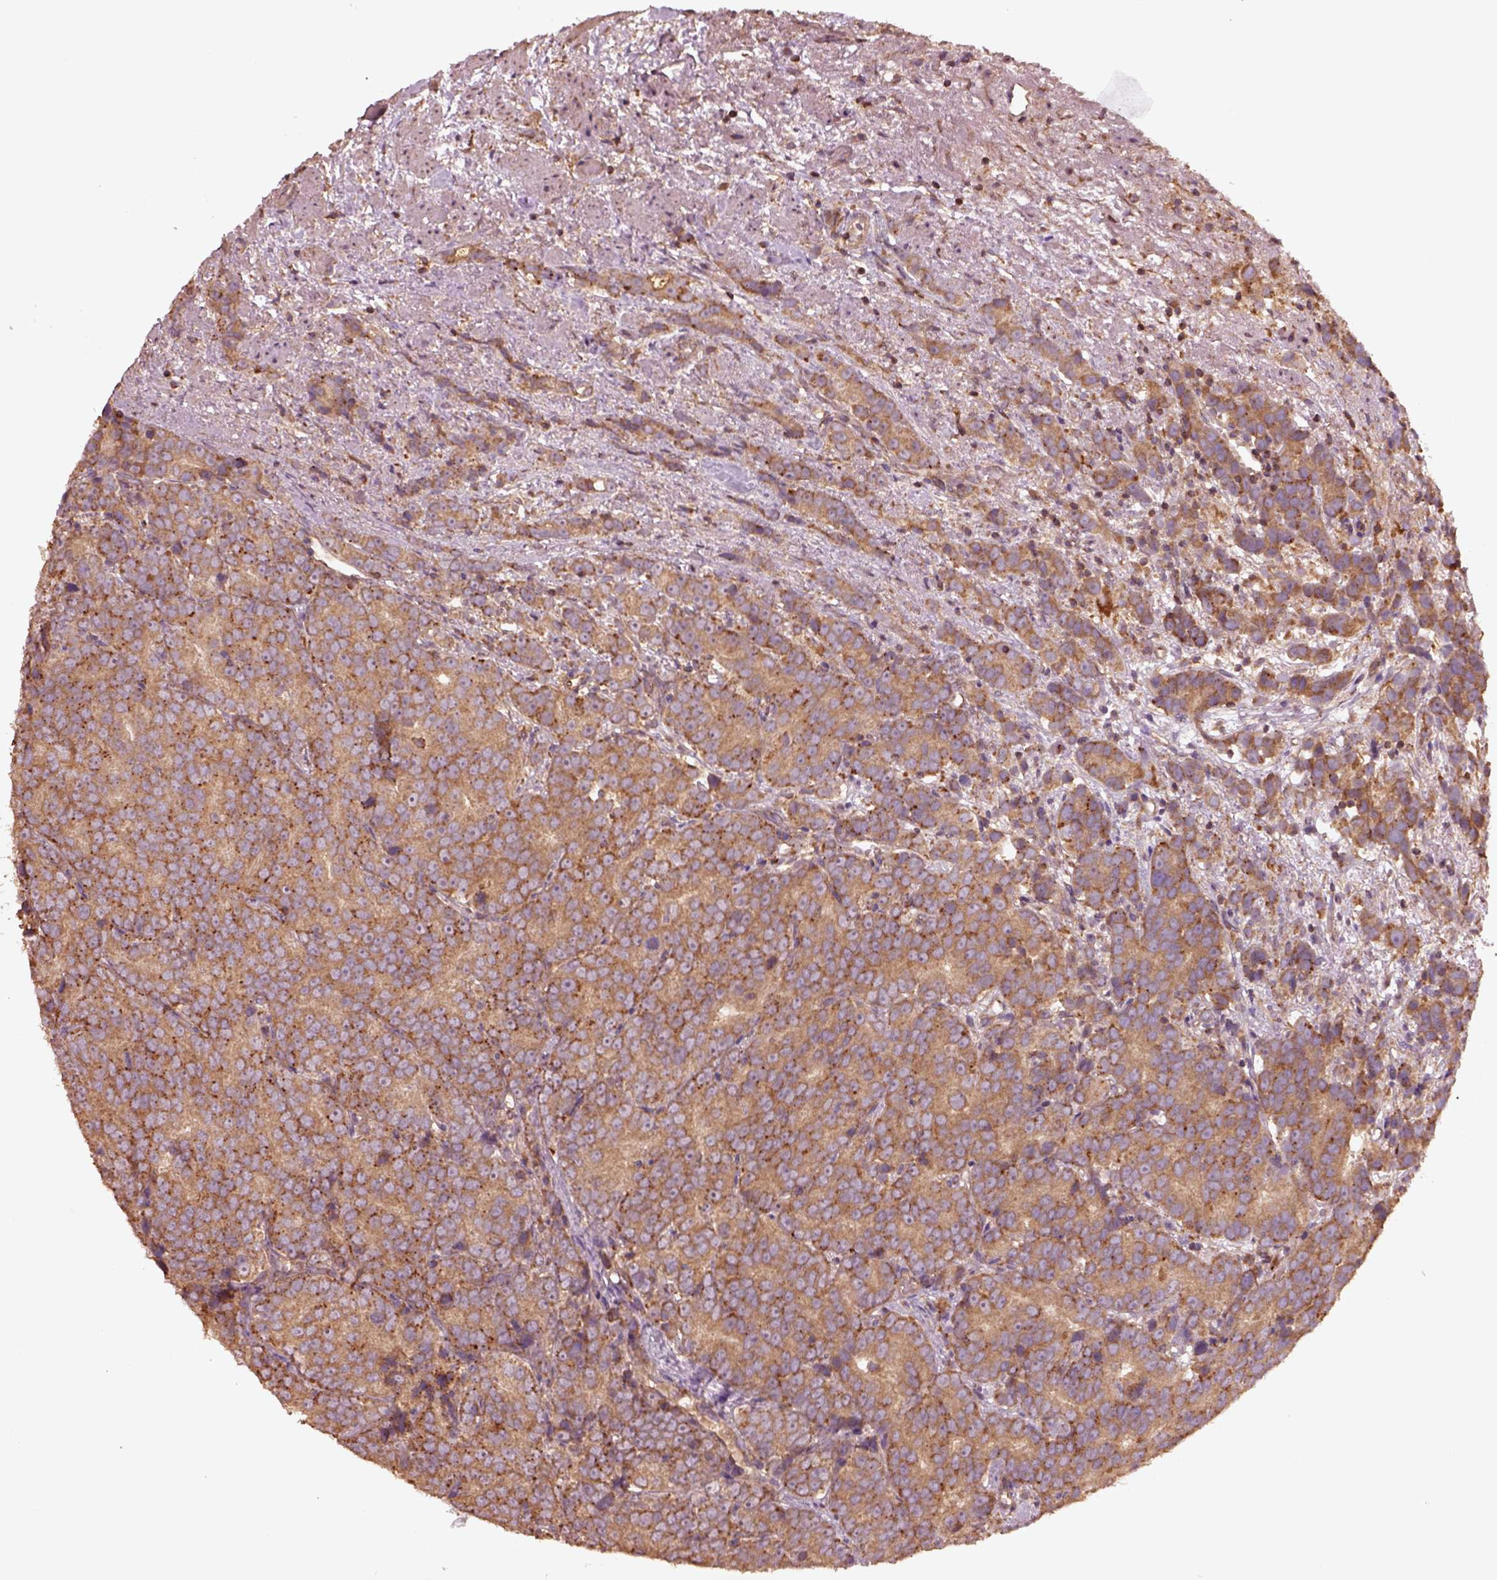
{"staining": {"intensity": "moderate", "quantity": ">75%", "location": "cytoplasmic/membranous"}, "tissue": "prostate cancer", "cell_type": "Tumor cells", "image_type": "cancer", "snomed": [{"axis": "morphology", "description": "Adenocarcinoma, High grade"}, {"axis": "topography", "description": "Prostate"}], "caption": "Immunohistochemistry of prostate cancer (adenocarcinoma (high-grade)) reveals medium levels of moderate cytoplasmic/membranous staining in about >75% of tumor cells.", "gene": "TRADD", "patient": {"sex": "male", "age": 90}}